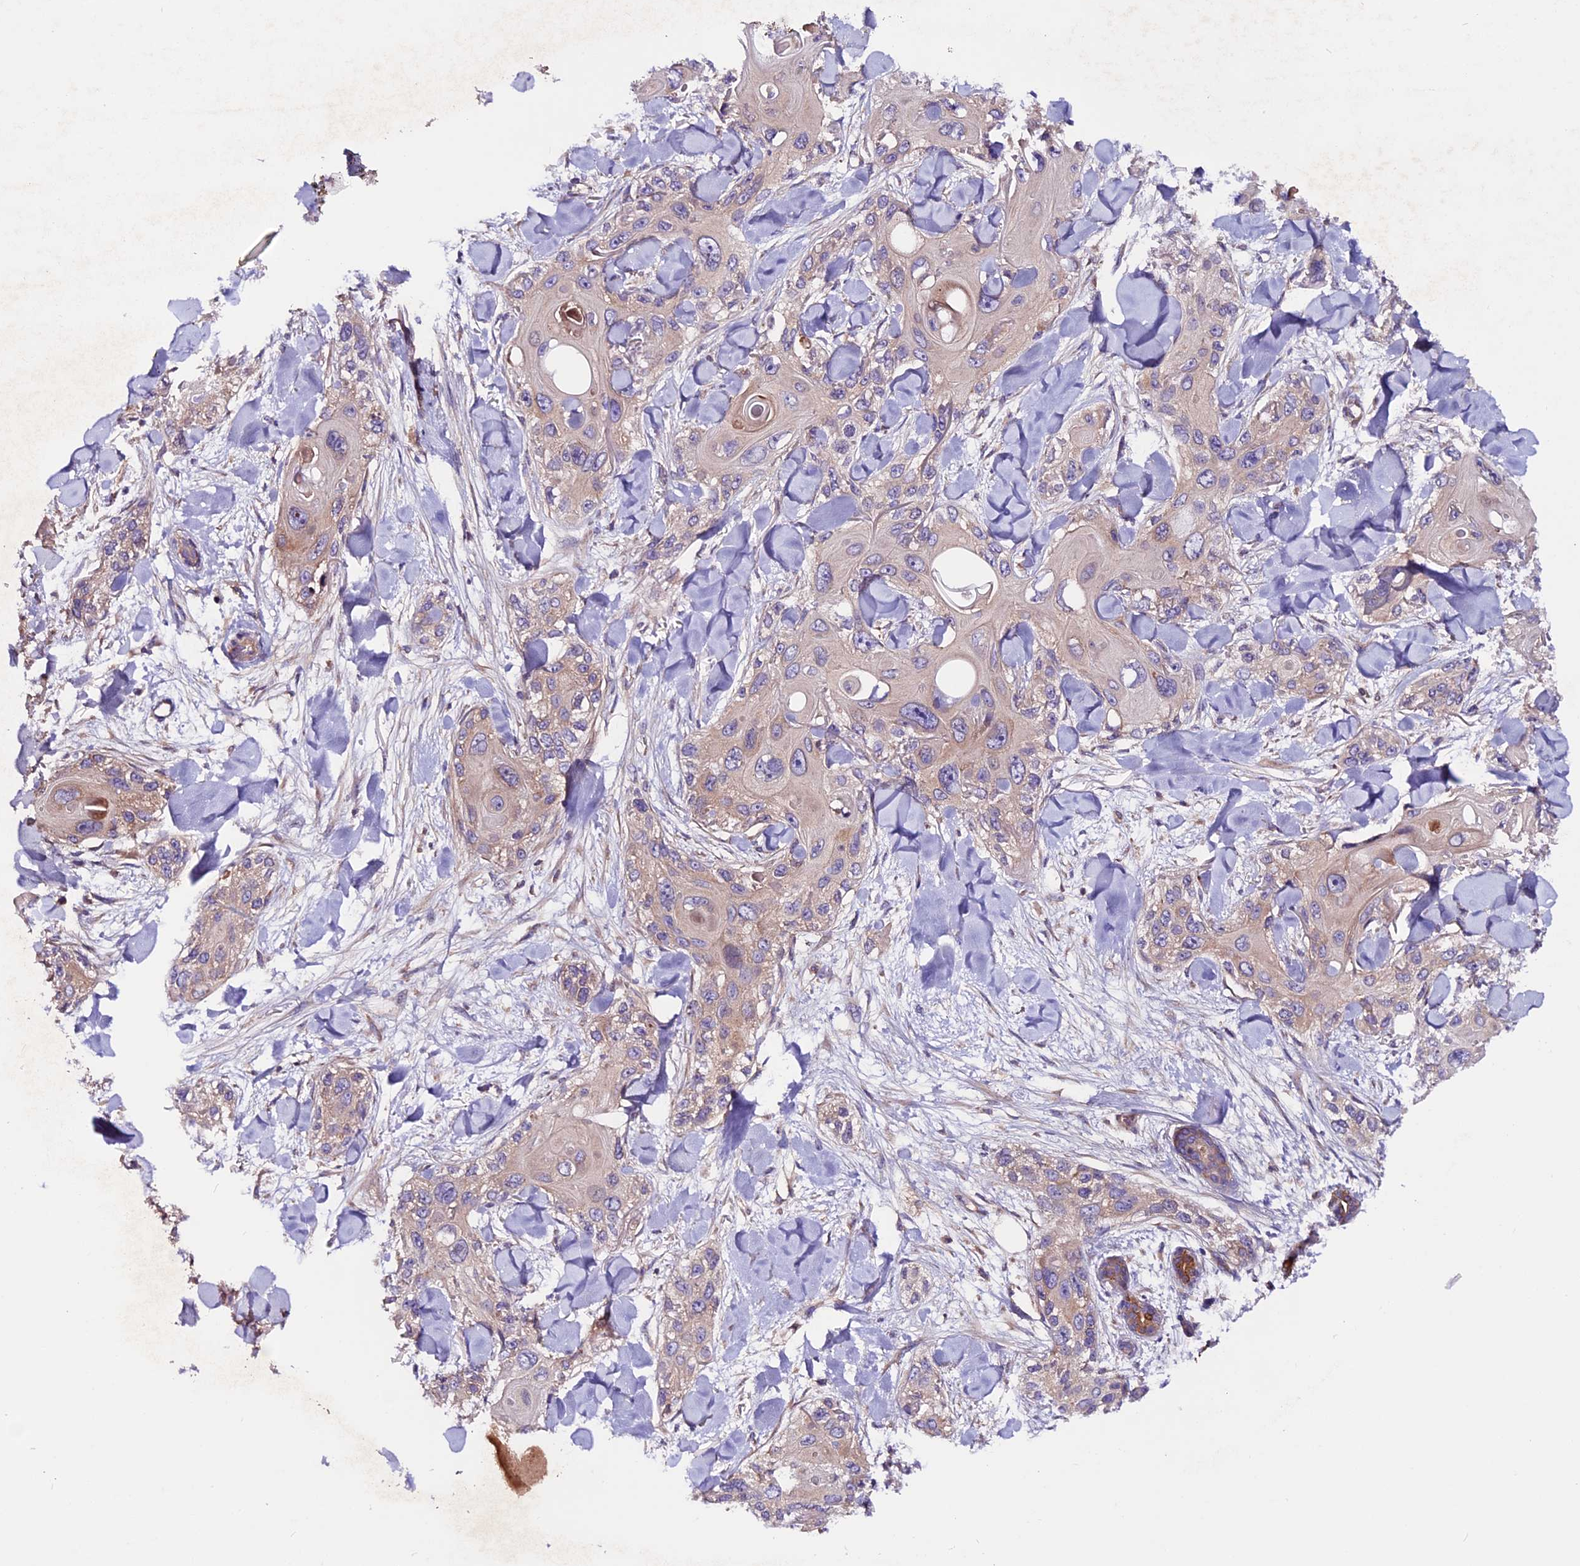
{"staining": {"intensity": "weak", "quantity": "25%-75%", "location": "cytoplasmic/membranous"}, "tissue": "skin cancer", "cell_type": "Tumor cells", "image_type": "cancer", "snomed": [{"axis": "morphology", "description": "Normal tissue, NOS"}, {"axis": "morphology", "description": "Squamous cell carcinoma, NOS"}, {"axis": "topography", "description": "Skin"}], "caption": "Skin squamous cell carcinoma stained with a protein marker exhibits weak staining in tumor cells.", "gene": "ZNF598", "patient": {"sex": "male", "age": 72}}